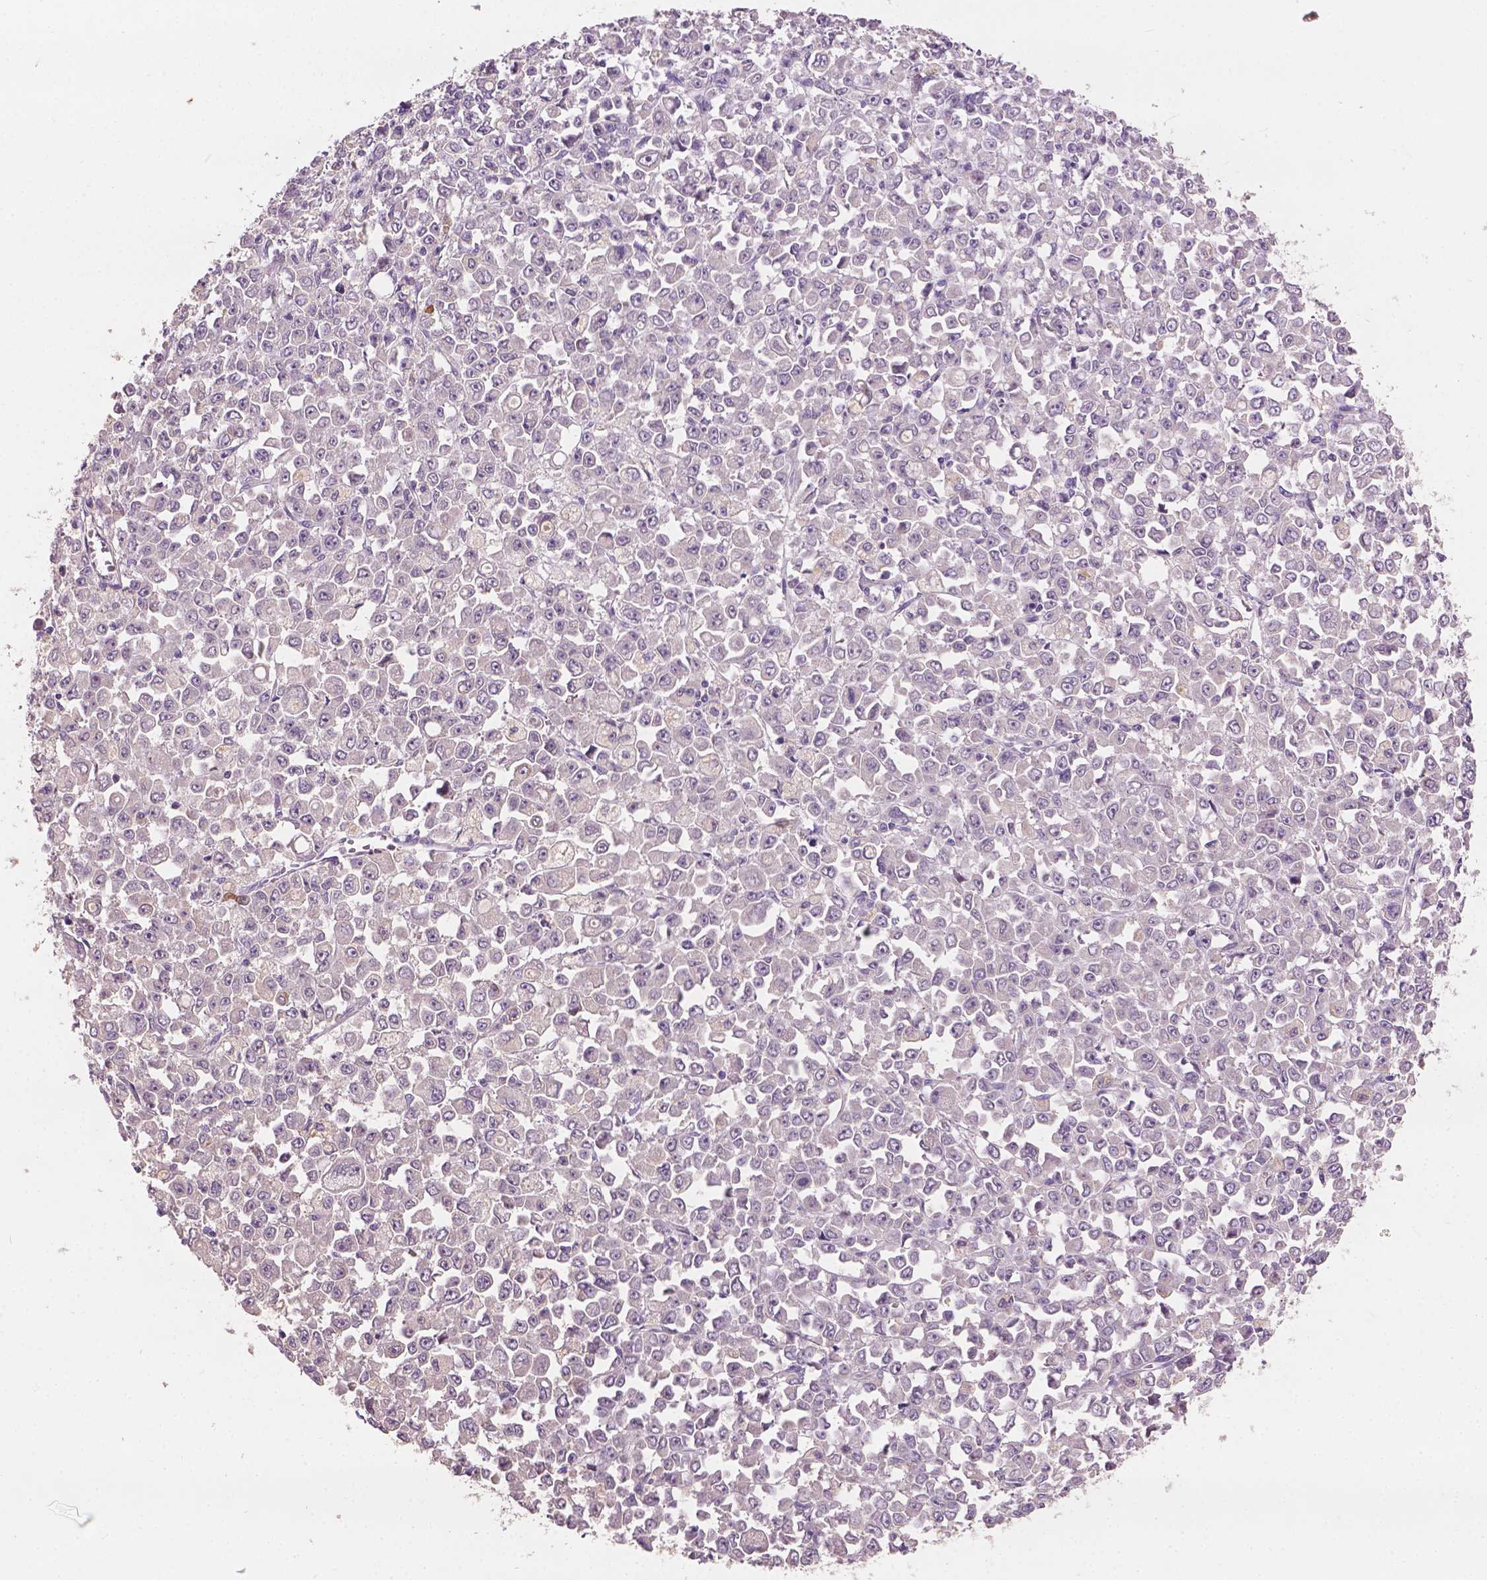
{"staining": {"intensity": "negative", "quantity": "none", "location": "none"}, "tissue": "stomach cancer", "cell_type": "Tumor cells", "image_type": "cancer", "snomed": [{"axis": "morphology", "description": "Adenocarcinoma, NOS"}, {"axis": "topography", "description": "Stomach, upper"}], "caption": "Tumor cells show no significant positivity in stomach adenocarcinoma.", "gene": "KRT17", "patient": {"sex": "male", "age": 70}}